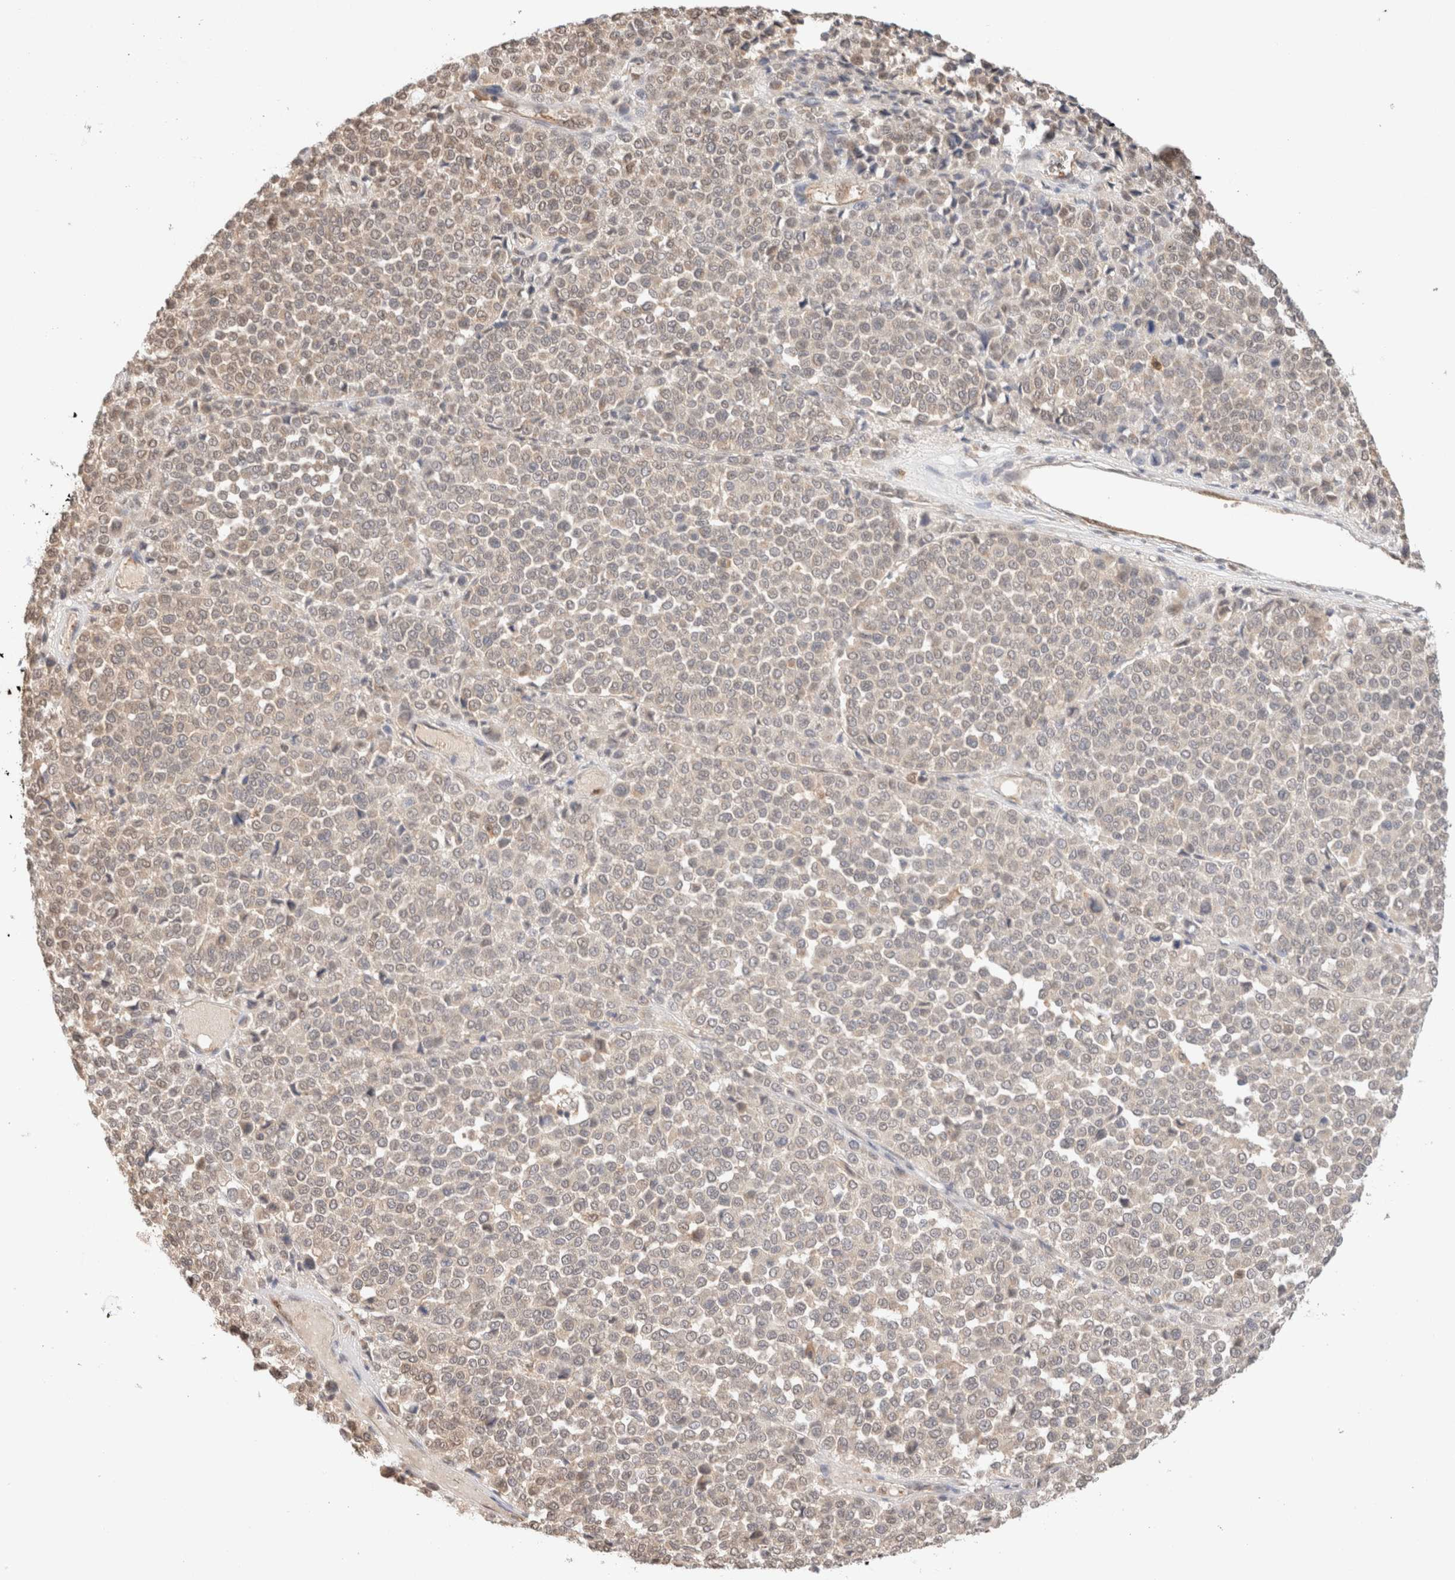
{"staining": {"intensity": "negative", "quantity": "none", "location": "none"}, "tissue": "melanoma", "cell_type": "Tumor cells", "image_type": "cancer", "snomed": [{"axis": "morphology", "description": "Malignant melanoma, Metastatic site"}, {"axis": "topography", "description": "Pancreas"}], "caption": "Immunohistochemistry photomicrograph of human malignant melanoma (metastatic site) stained for a protein (brown), which demonstrates no expression in tumor cells.", "gene": "CA13", "patient": {"sex": "female", "age": 30}}